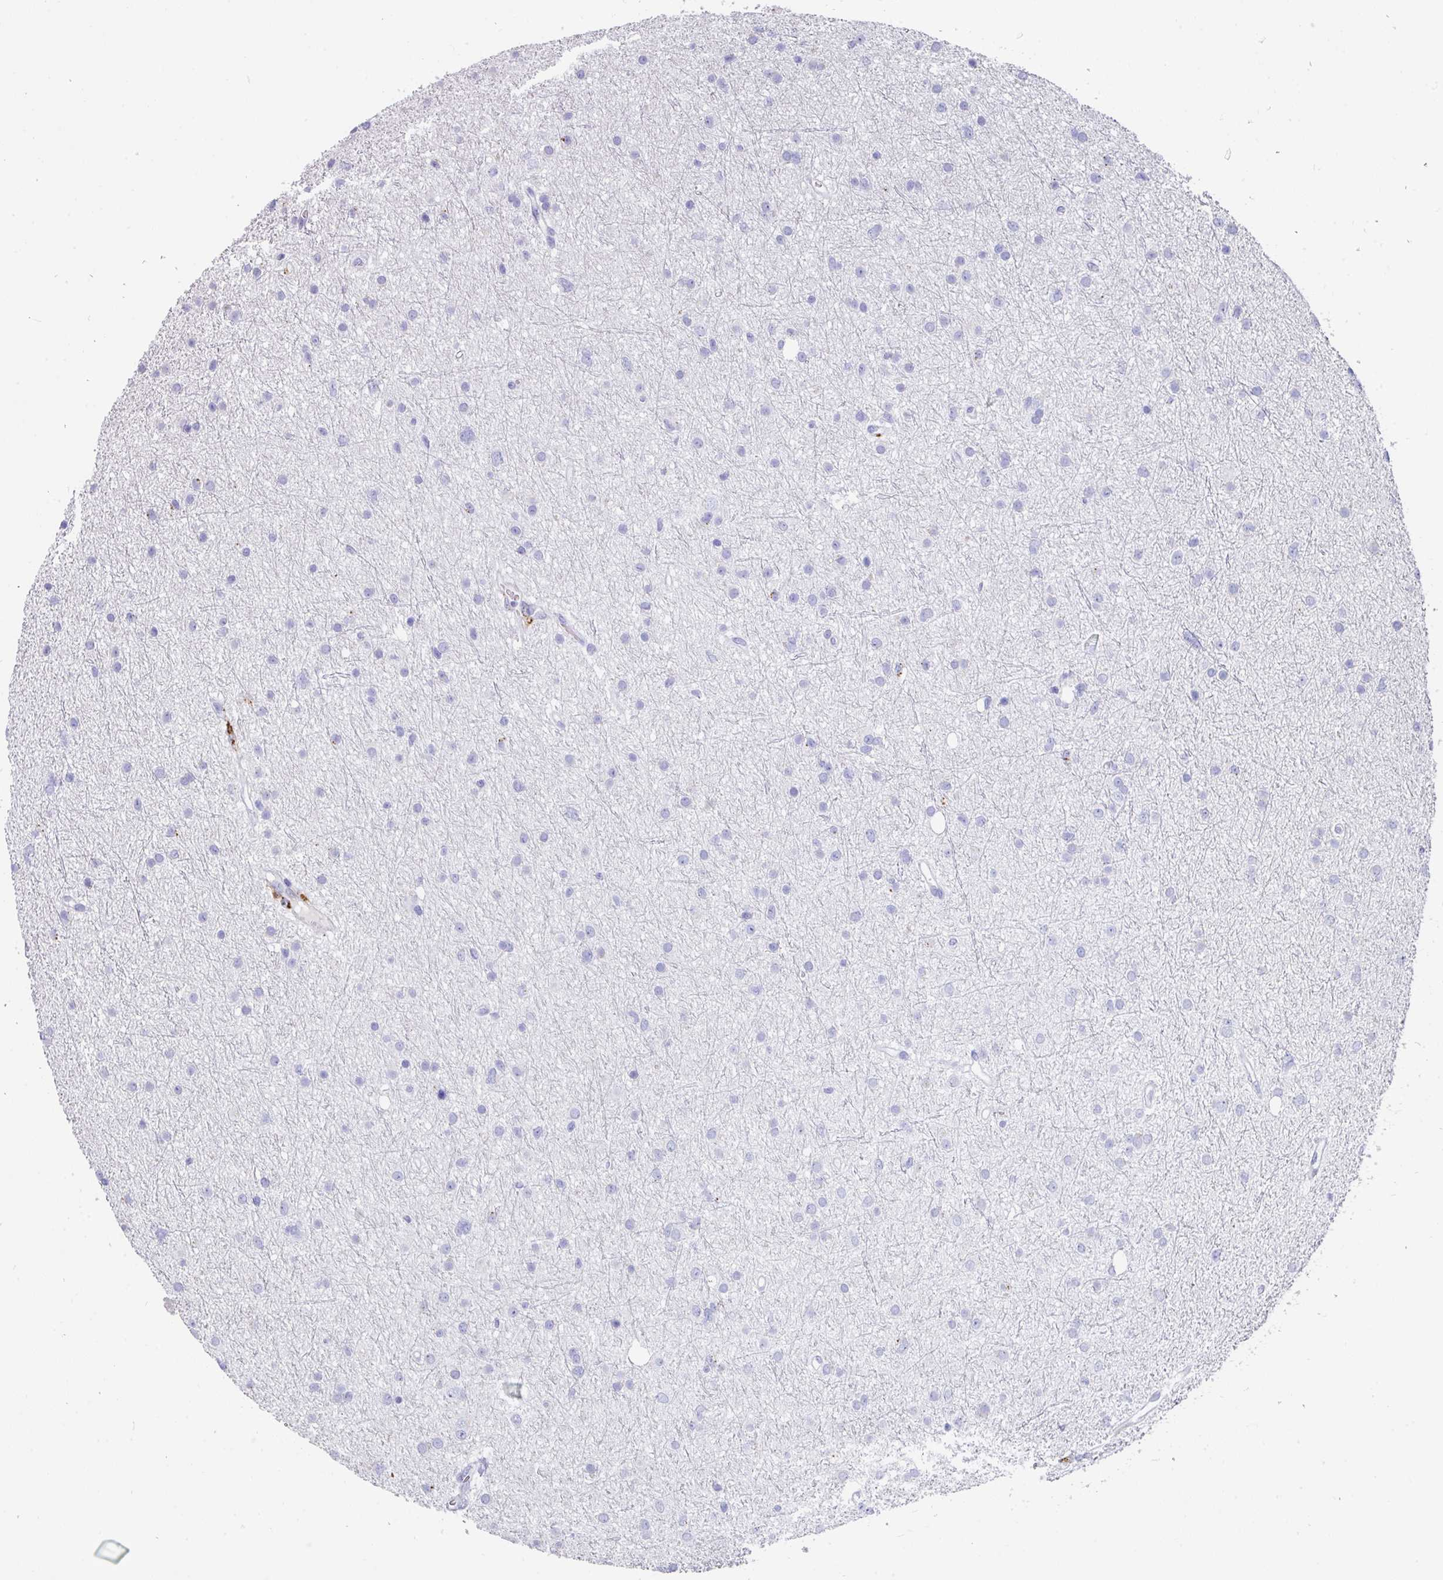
{"staining": {"intensity": "negative", "quantity": "none", "location": "none"}, "tissue": "glioma", "cell_type": "Tumor cells", "image_type": "cancer", "snomed": [{"axis": "morphology", "description": "Glioma, malignant, Low grade"}, {"axis": "topography", "description": "Cerebral cortex"}], "caption": "The image exhibits no staining of tumor cells in glioma. (Brightfield microscopy of DAB (3,3'-diaminobenzidine) immunohistochemistry (IHC) at high magnification).", "gene": "CPVL", "patient": {"sex": "female", "age": 39}}